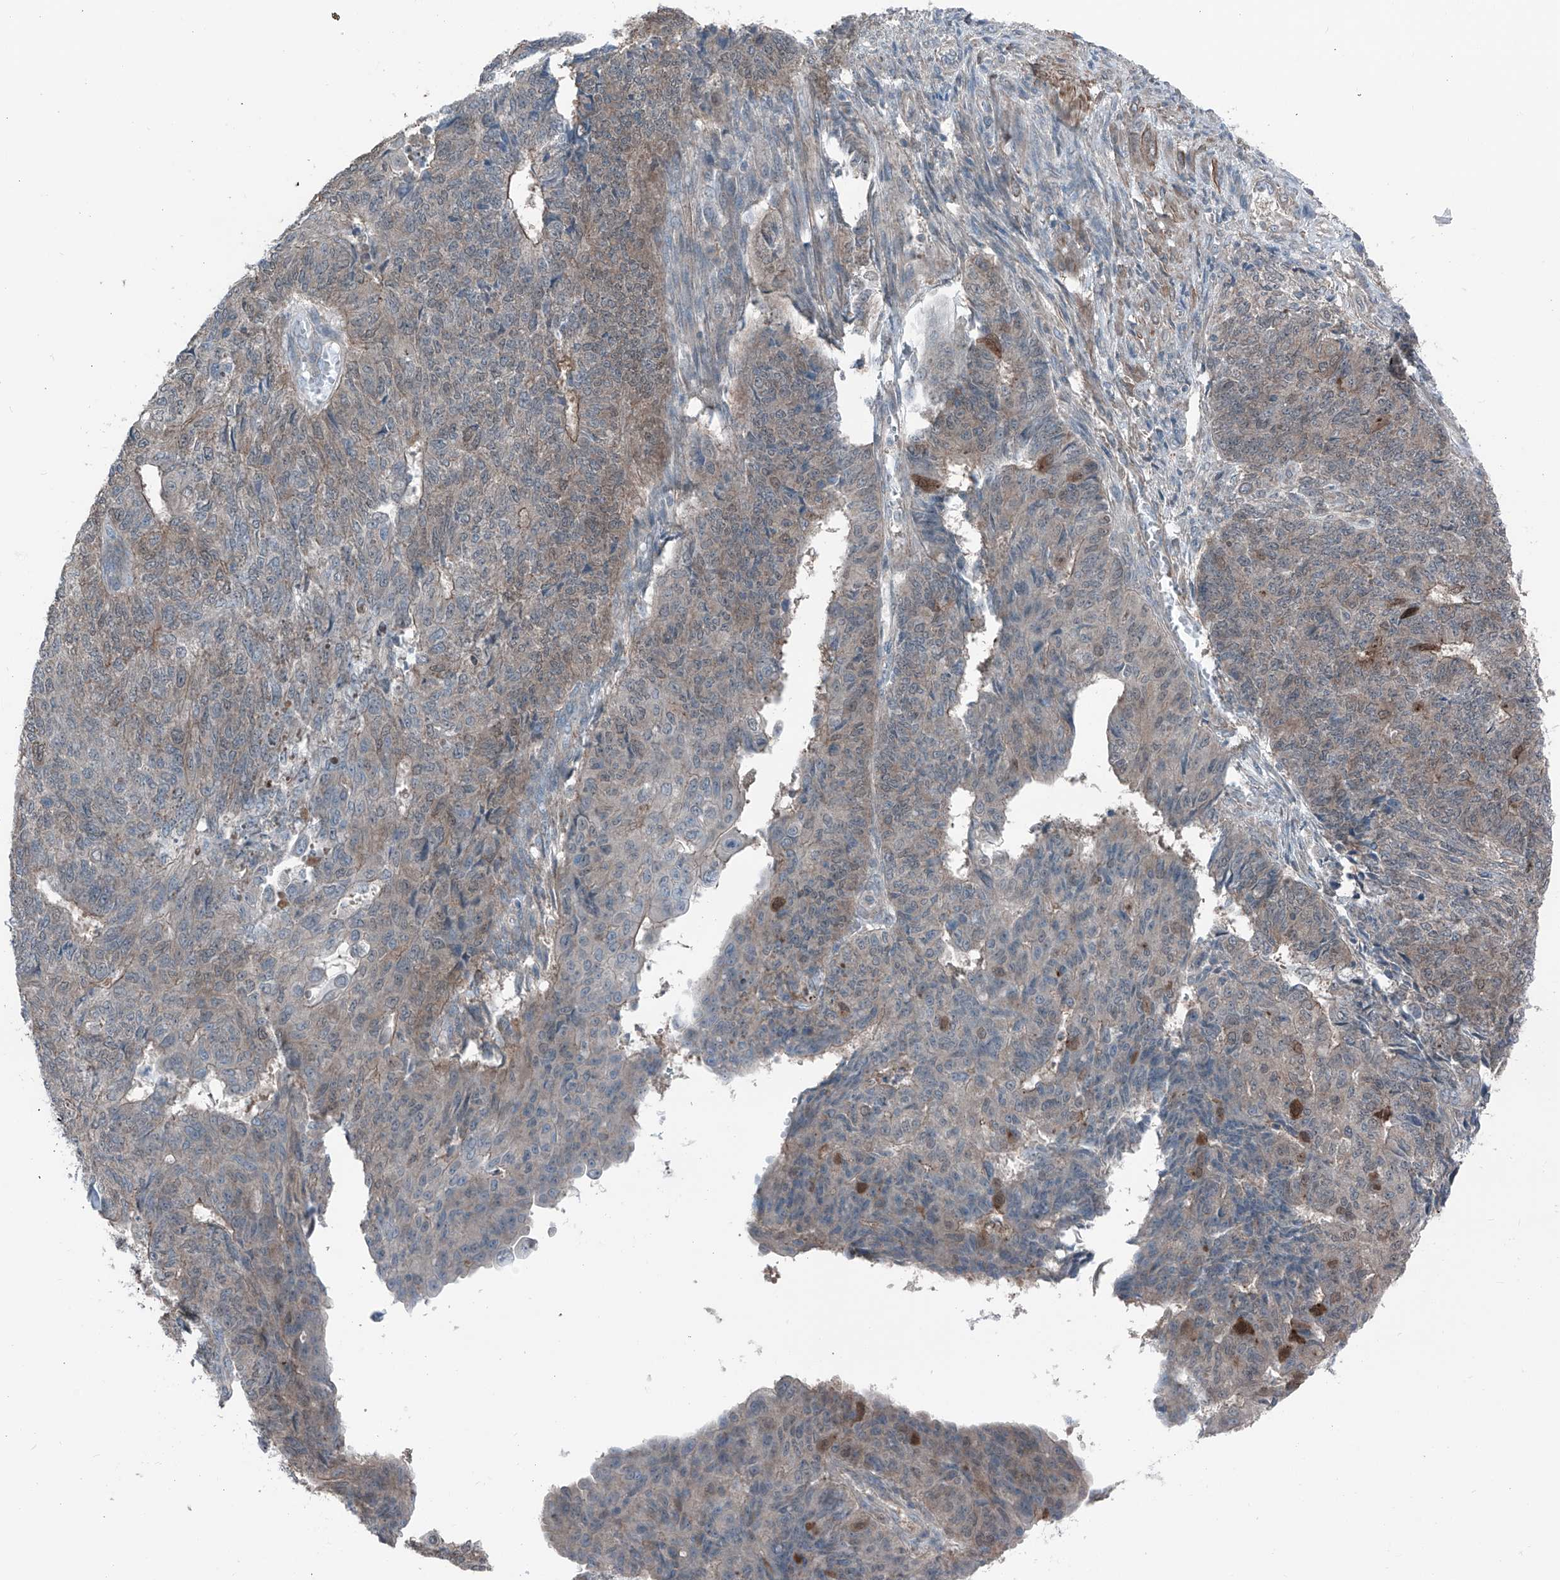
{"staining": {"intensity": "moderate", "quantity": "<25%", "location": "cytoplasmic/membranous,nuclear"}, "tissue": "endometrial cancer", "cell_type": "Tumor cells", "image_type": "cancer", "snomed": [{"axis": "morphology", "description": "Adenocarcinoma, NOS"}, {"axis": "topography", "description": "Endometrium"}], "caption": "A high-resolution histopathology image shows immunohistochemistry (IHC) staining of endometrial cancer, which exhibits moderate cytoplasmic/membranous and nuclear staining in about <25% of tumor cells. Immunohistochemistry stains the protein in brown and the nuclei are stained blue.", "gene": "HSPB11", "patient": {"sex": "female", "age": 32}}